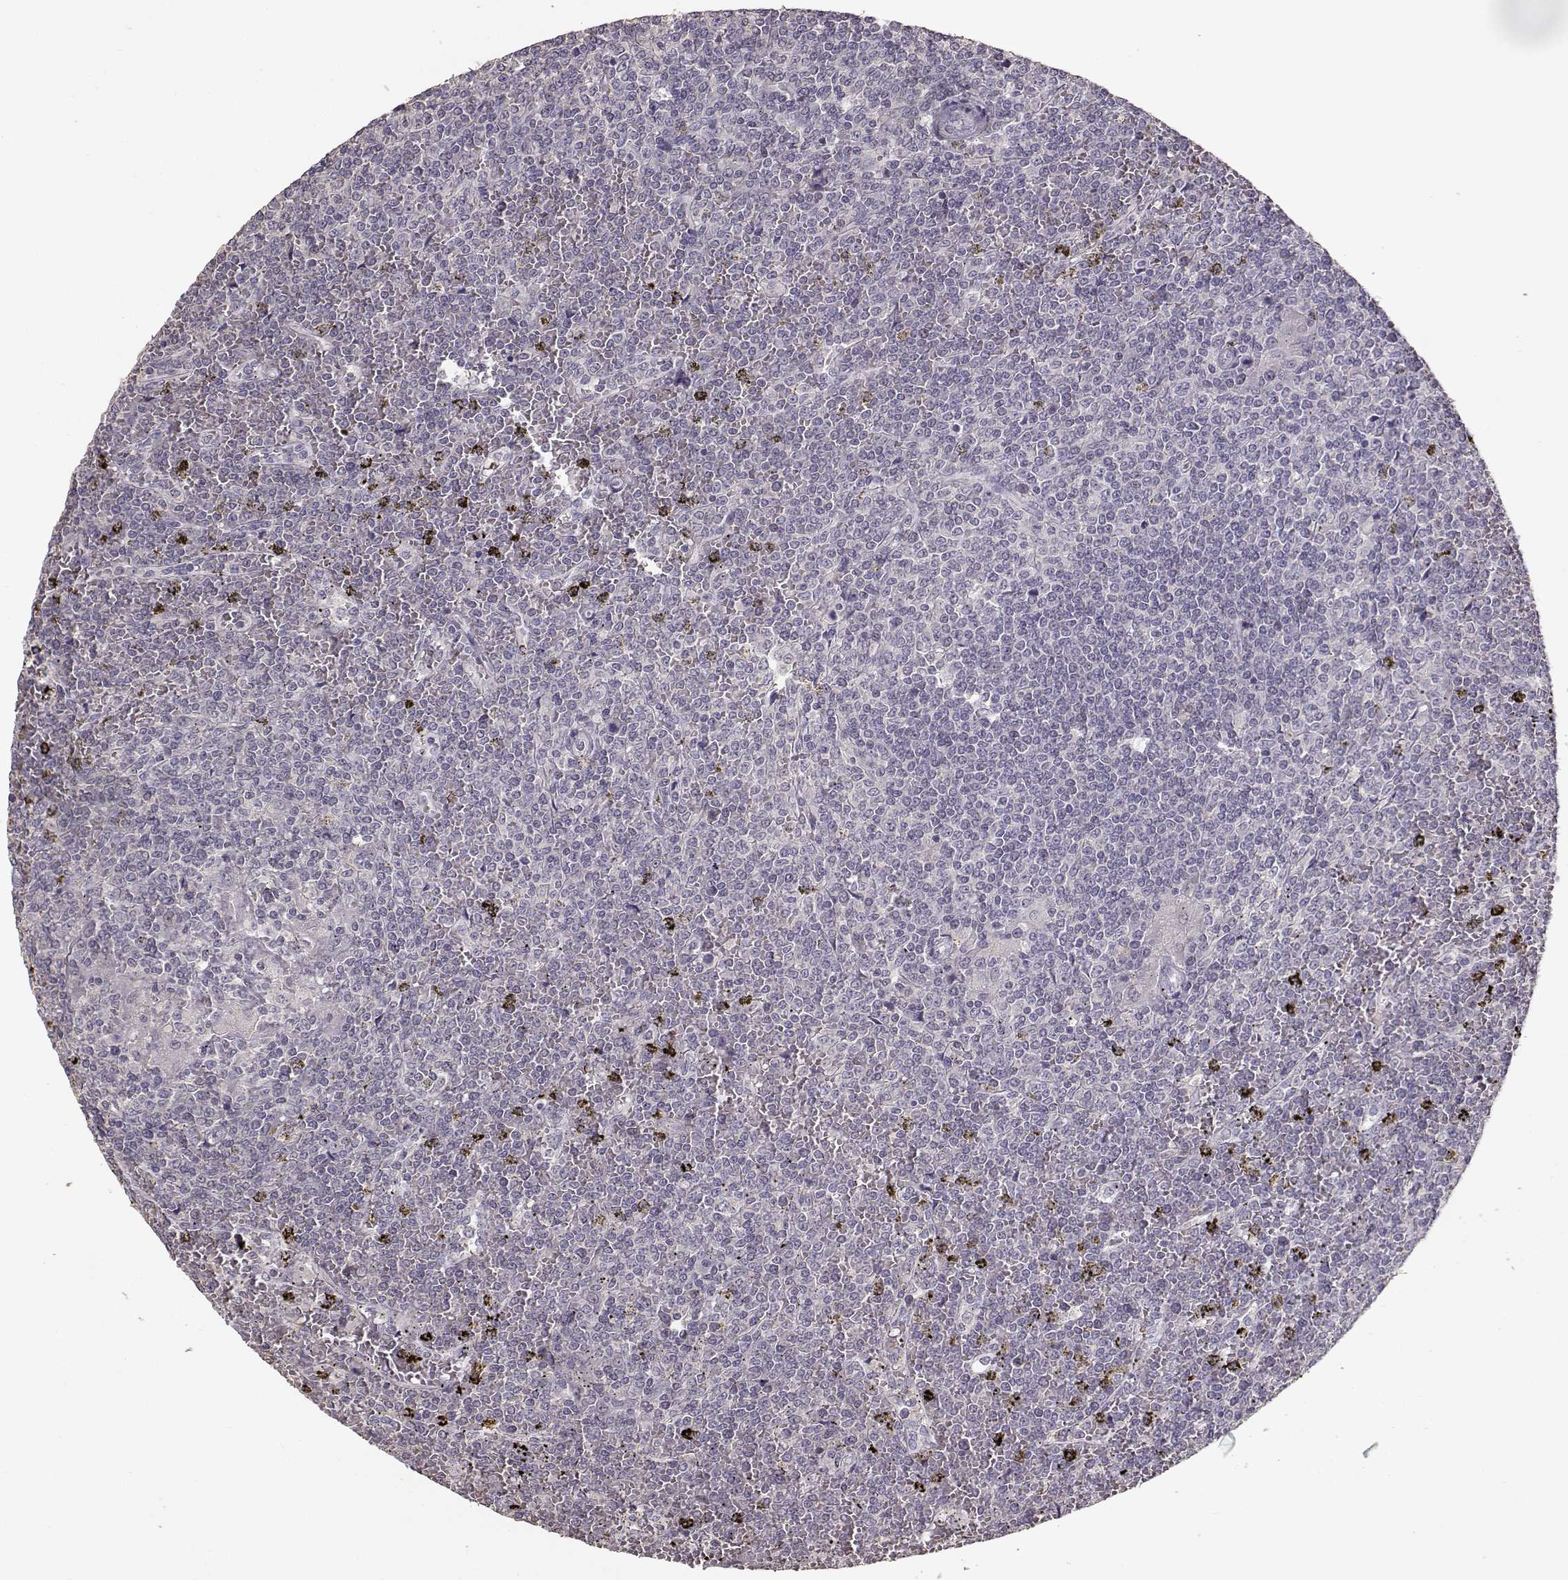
{"staining": {"intensity": "negative", "quantity": "none", "location": "none"}, "tissue": "lymphoma", "cell_type": "Tumor cells", "image_type": "cancer", "snomed": [{"axis": "morphology", "description": "Malignant lymphoma, non-Hodgkin's type, Low grade"}, {"axis": "topography", "description": "Spleen"}], "caption": "The image exhibits no significant expression in tumor cells of lymphoma.", "gene": "UROC1", "patient": {"sex": "female", "age": 19}}